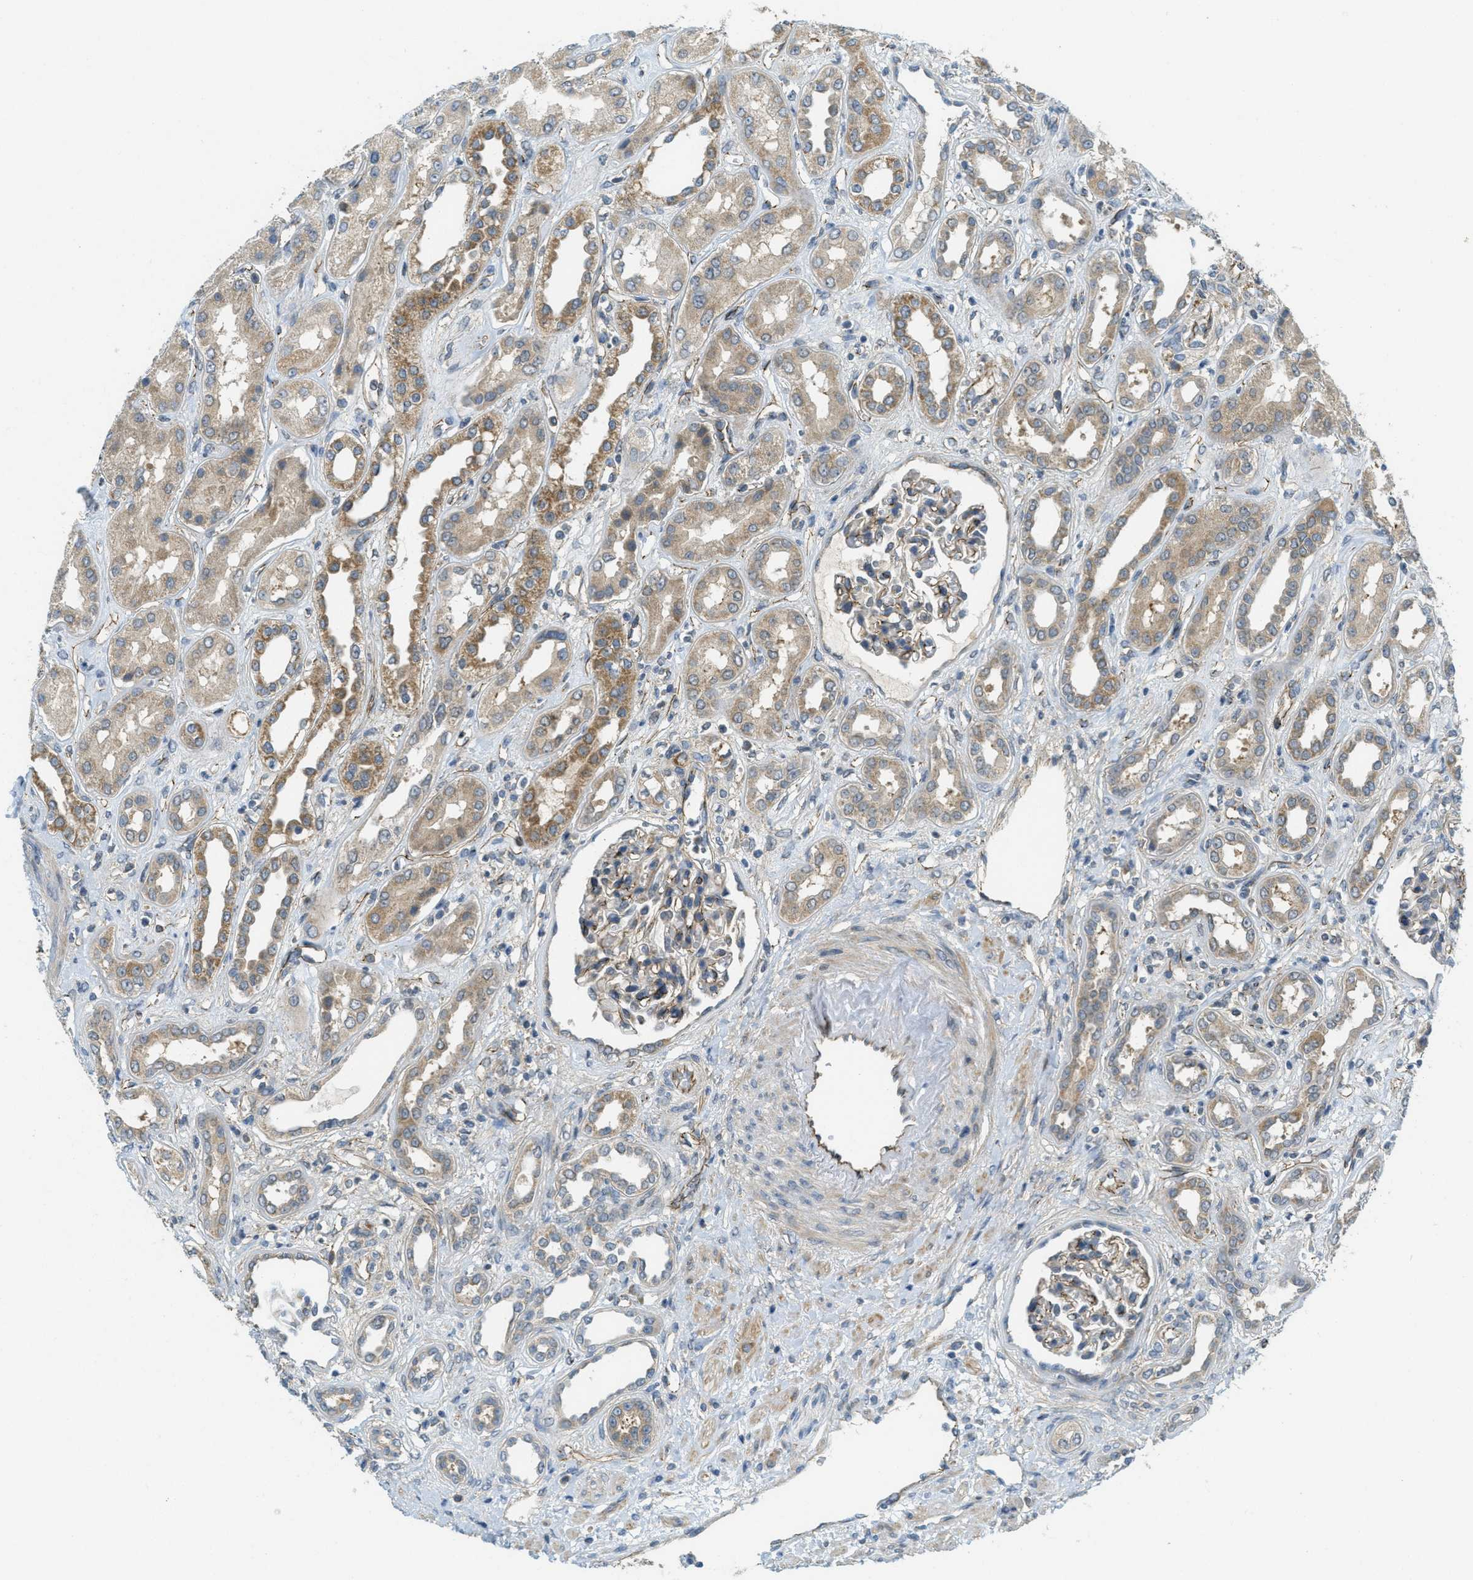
{"staining": {"intensity": "moderate", "quantity": "<25%", "location": "cytoplasmic/membranous"}, "tissue": "kidney", "cell_type": "Cells in glomeruli", "image_type": "normal", "snomed": [{"axis": "morphology", "description": "Normal tissue, NOS"}, {"axis": "topography", "description": "Kidney"}], "caption": "Unremarkable kidney displays moderate cytoplasmic/membranous staining in approximately <25% of cells in glomeruli.", "gene": "JCAD", "patient": {"sex": "male", "age": 59}}